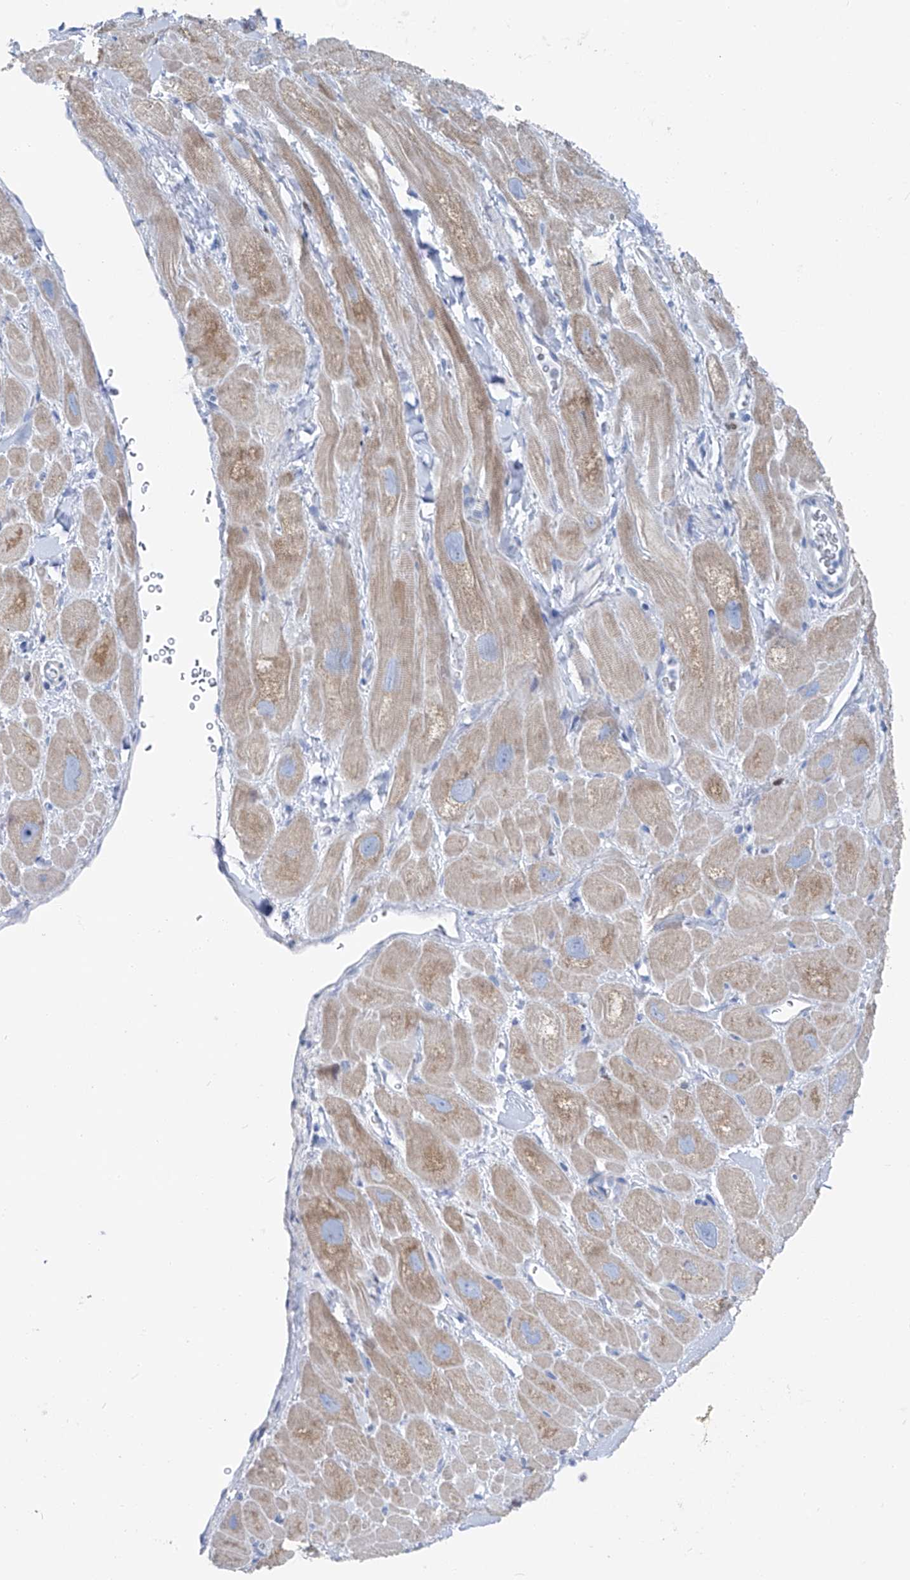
{"staining": {"intensity": "moderate", "quantity": "25%-75%", "location": "cytoplasmic/membranous"}, "tissue": "heart muscle", "cell_type": "Cardiomyocytes", "image_type": "normal", "snomed": [{"axis": "morphology", "description": "Normal tissue, NOS"}, {"axis": "topography", "description": "Heart"}], "caption": "Heart muscle stained with DAB (3,3'-diaminobenzidine) immunohistochemistry reveals medium levels of moderate cytoplasmic/membranous positivity in approximately 25%-75% of cardiomyocytes. Immunohistochemistry (ihc) stains the protein of interest in brown and the nuclei are stained blue.", "gene": "FRS3", "patient": {"sex": "male", "age": 49}}